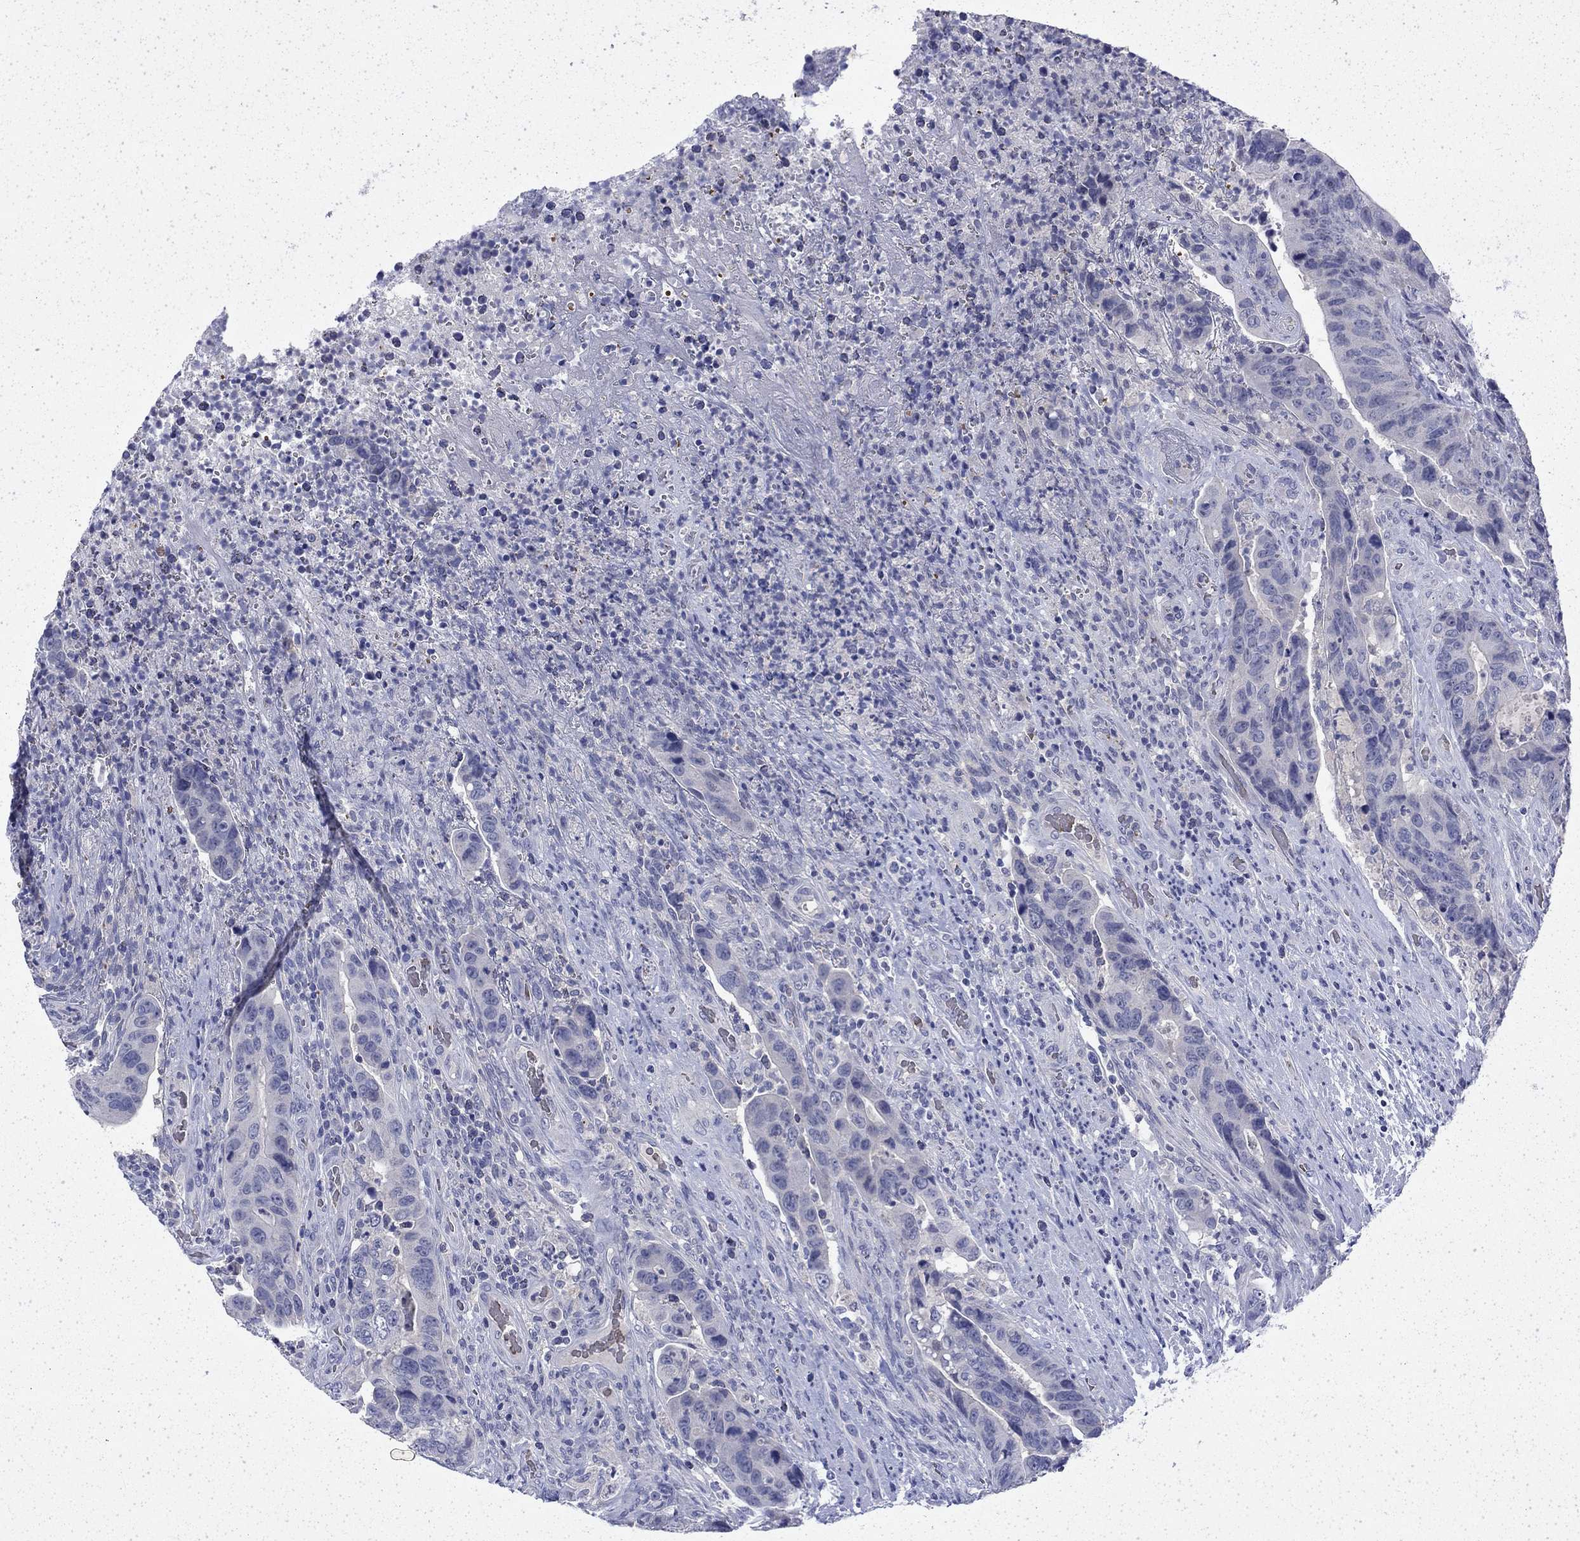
{"staining": {"intensity": "negative", "quantity": "none", "location": "none"}, "tissue": "colorectal cancer", "cell_type": "Tumor cells", "image_type": "cancer", "snomed": [{"axis": "morphology", "description": "Adenocarcinoma, NOS"}, {"axis": "topography", "description": "Colon"}], "caption": "Tumor cells show no significant protein staining in colorectal cancer (adenocarcinoma).", "gene": "ENPP6", "patient": {"sex": "female", "age": 56}}